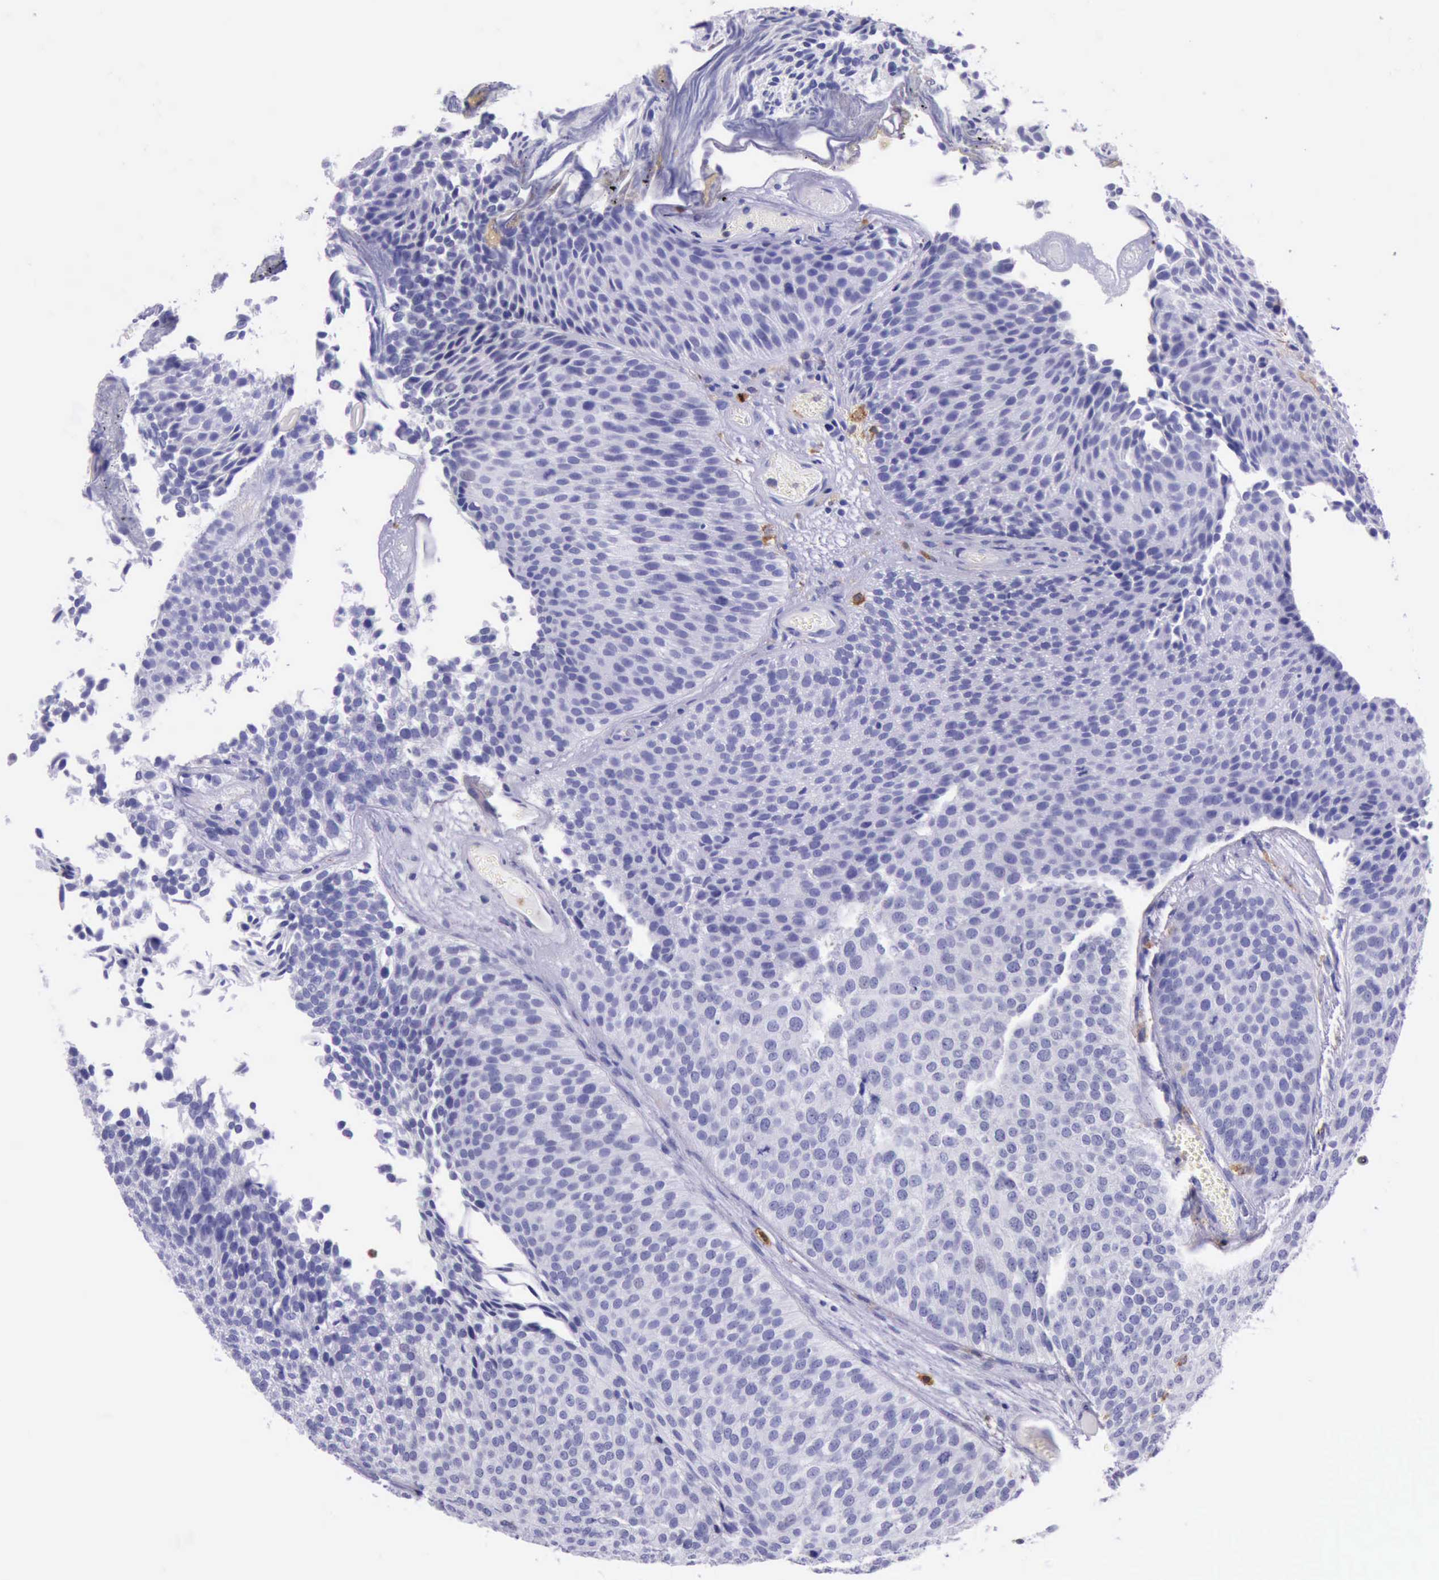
{"staining": {"intensity": "negative", "quantity": "none", "location": "none"}, "tissue": "urothelial cancer", "cell_type": "Tumor cells", "image_type": "cancer", "snomed": [{"axis": "morphology", "description": "Urothelial carcinoma, Low grade"}, {"axis": "topography", "description": "Urinary bladder"}], "caption": "Immunohistochemistry micrograph of low-grade urothelial carcinoma stained for a protein (brown), which demonstrates no expression in tumor cells.", "gene": "BTK", "patient": {"sex": "male", "age": 84}}